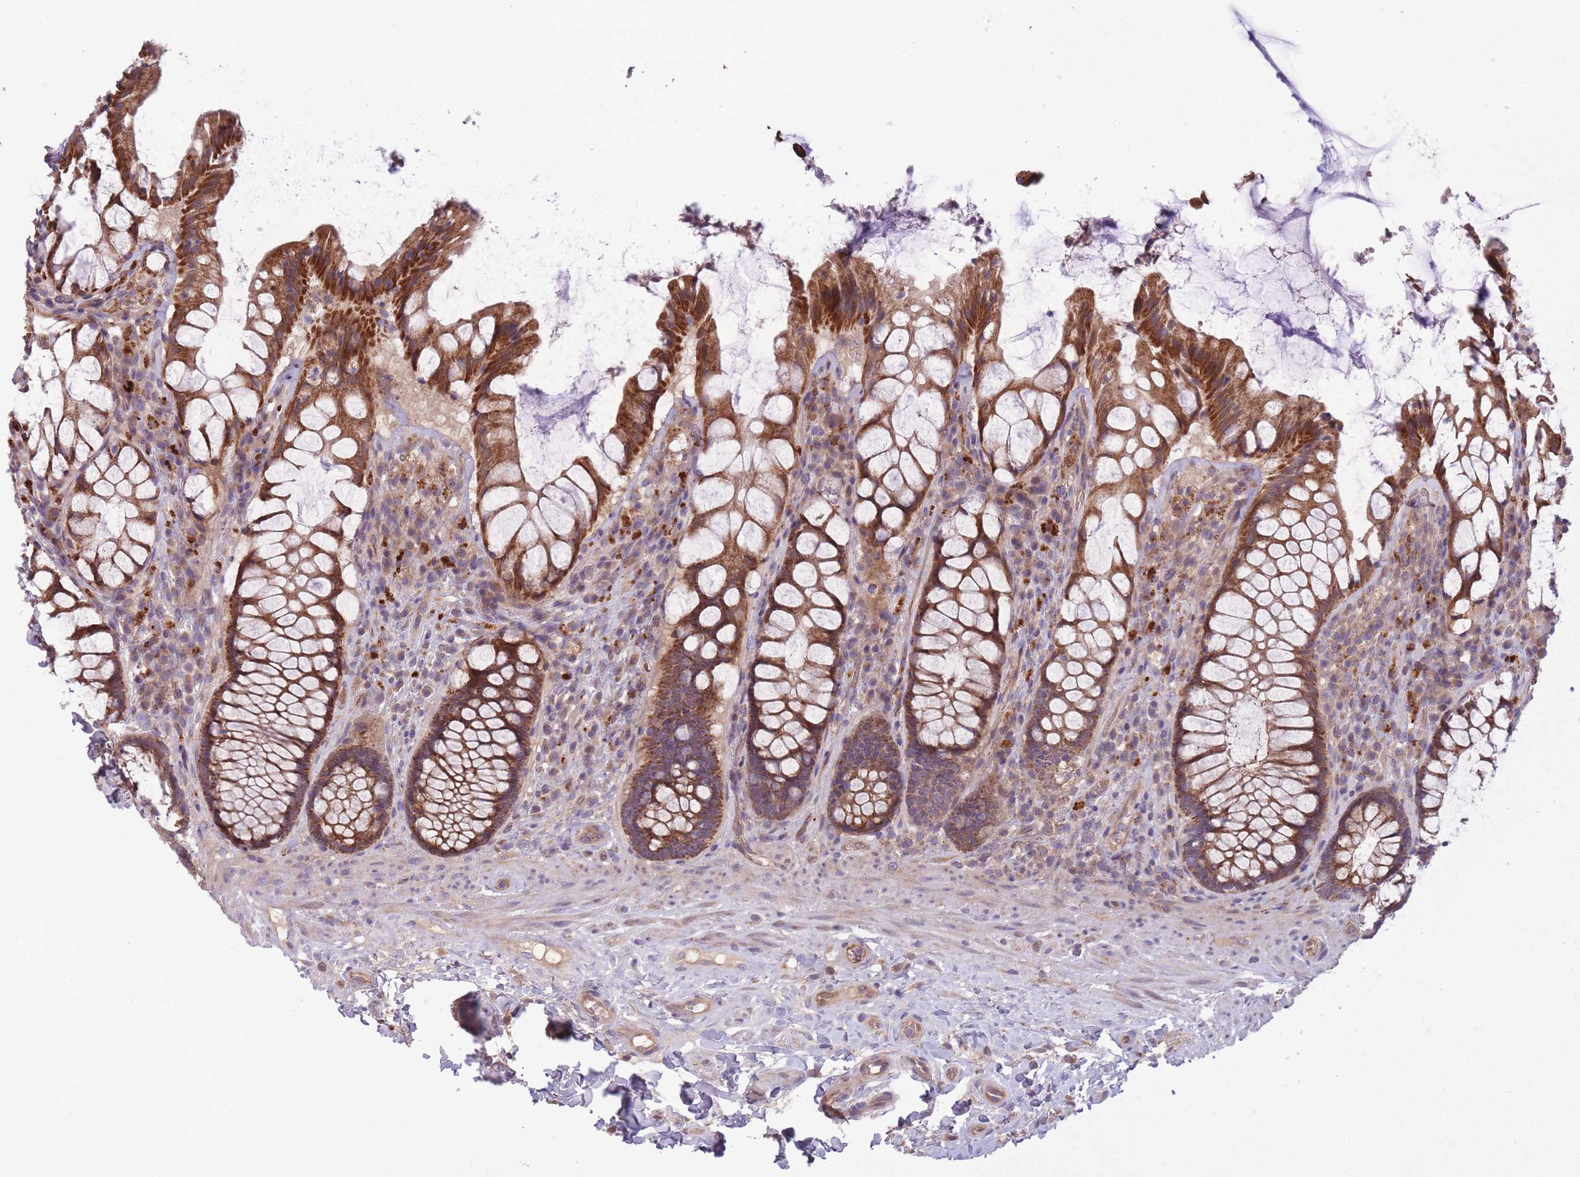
{"staining": {"intensity": "strong", "quantity": ">75%", "location": "cytoplasmic/membranous"}, "tissue": "rectum", "cell_type": "Glandular cells", "image_type": "normal", "snomed": [{"axis": "morphology", "description": "Normal tissue, NOS"}, {"axis": "topography", "description": "Rectum"}], "caption": "Immunohistochemistry photomicrograph of benign rectum: rectum stained using immunohistochemistry demonstrates high levels of strong protein expression localized specifically in the cytoplasmic/membranous of glandular cells, appearing as a cytoplasmic/membranous brown color.", "gene": "ITPKC", "patient": {"sex": "female", "age": 58}}